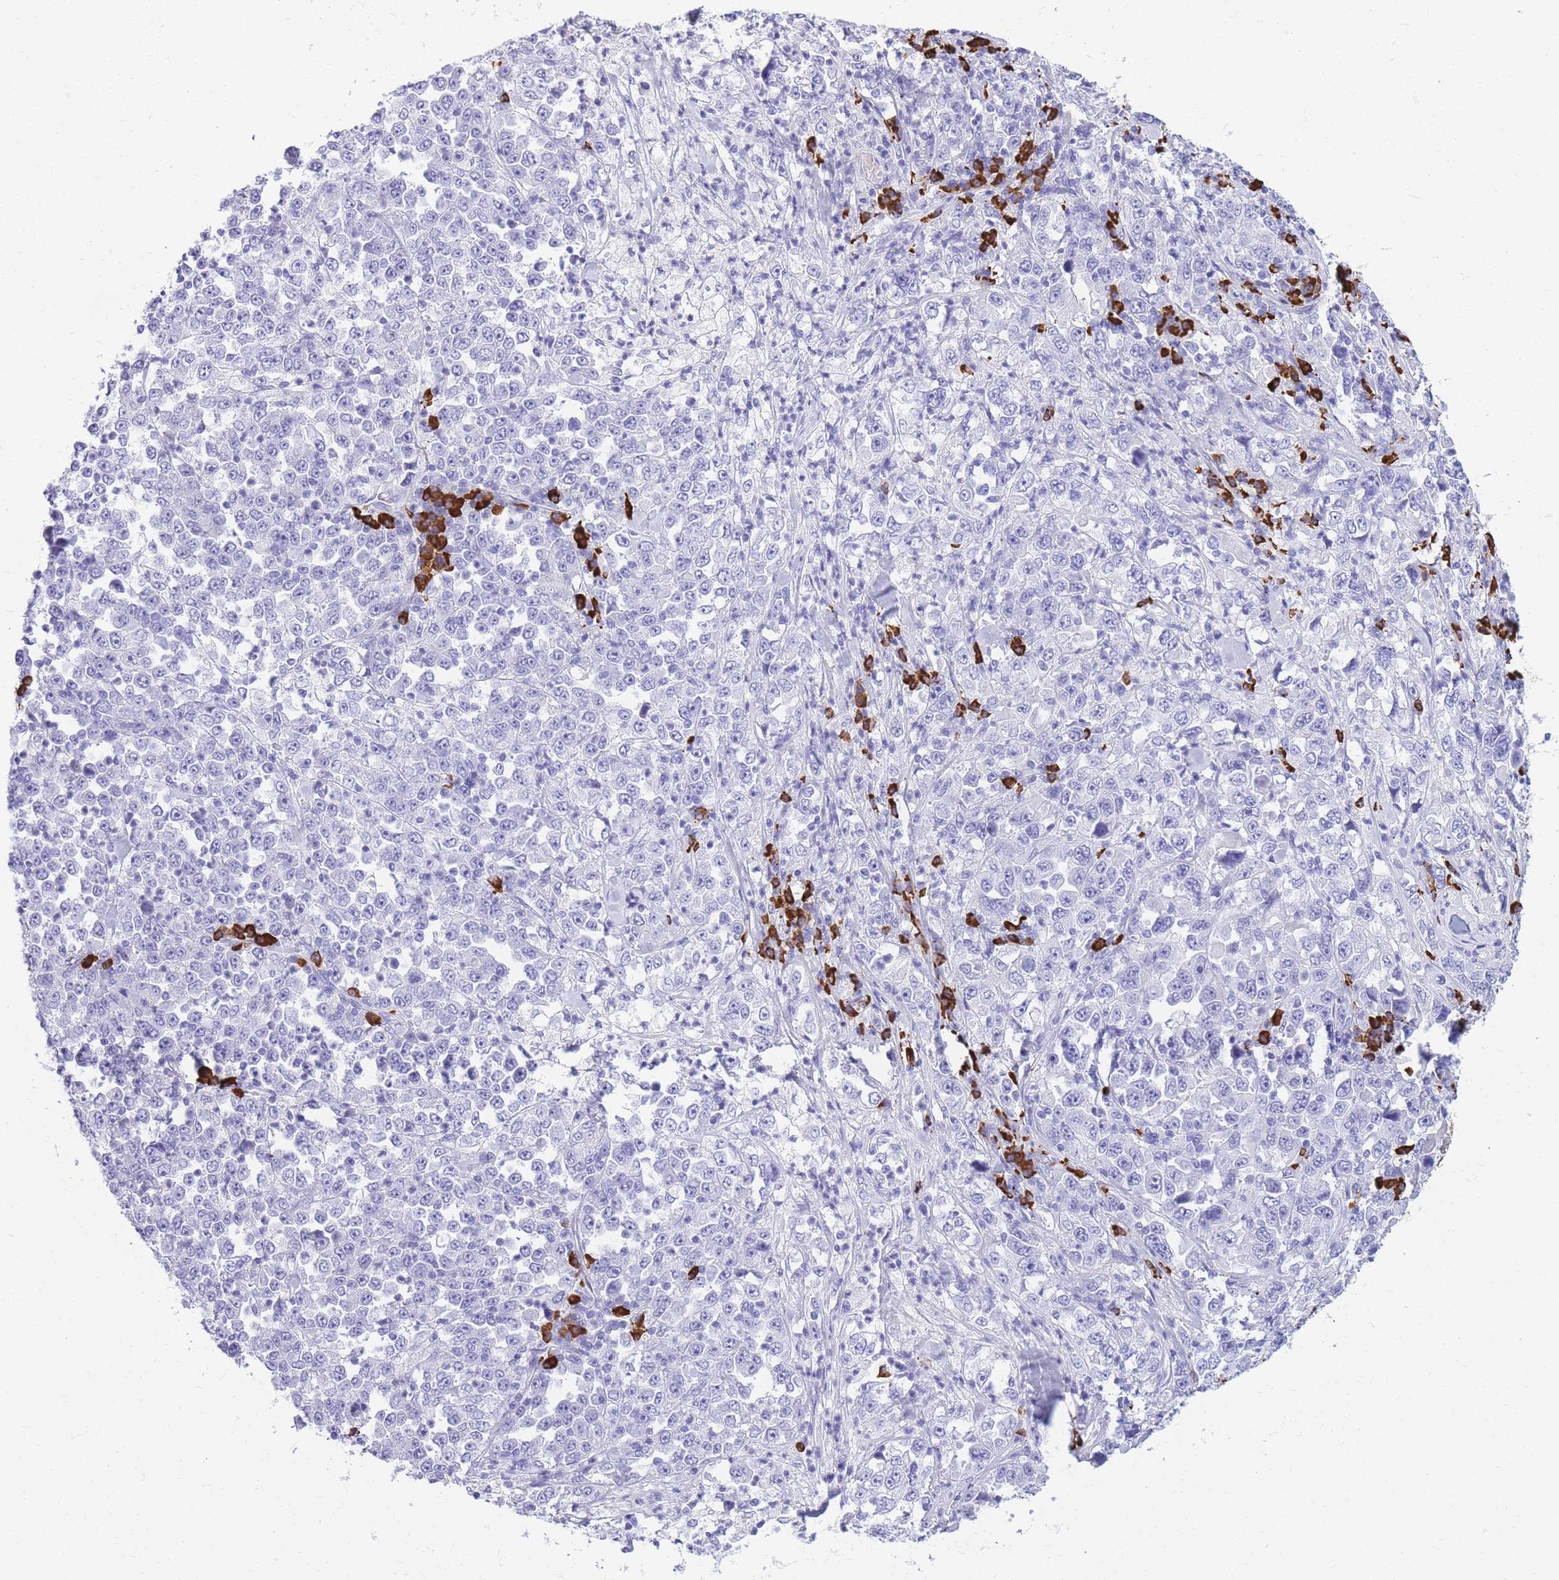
{"staining": {"intensity": "negative", "quantity": "none", "location": "none"}, "tissue": "stomach cancer", "cell_type": "Tumor cells", "image_type": "cancer", "snomed": [{"axis": "morphology", "description": "Normal tissue, NOS"}, {"axis": "morphology", "description": "Adenocarcinoma, NOS"}, {"axis": "topography", "description": "Stomach, upper"}, {"axis": "topography", "description": "Stomach"}], "caption": "Immunohistochemistry (IHC) histopathology image of neoplastic tissue: stomach cancer stained with DAB (3,3'-diaminobenzidine) demonstrates no significant protein staining in tumor cells.", "gene": "ZFP62", "patient": {"sex": "male", "age": 59}}